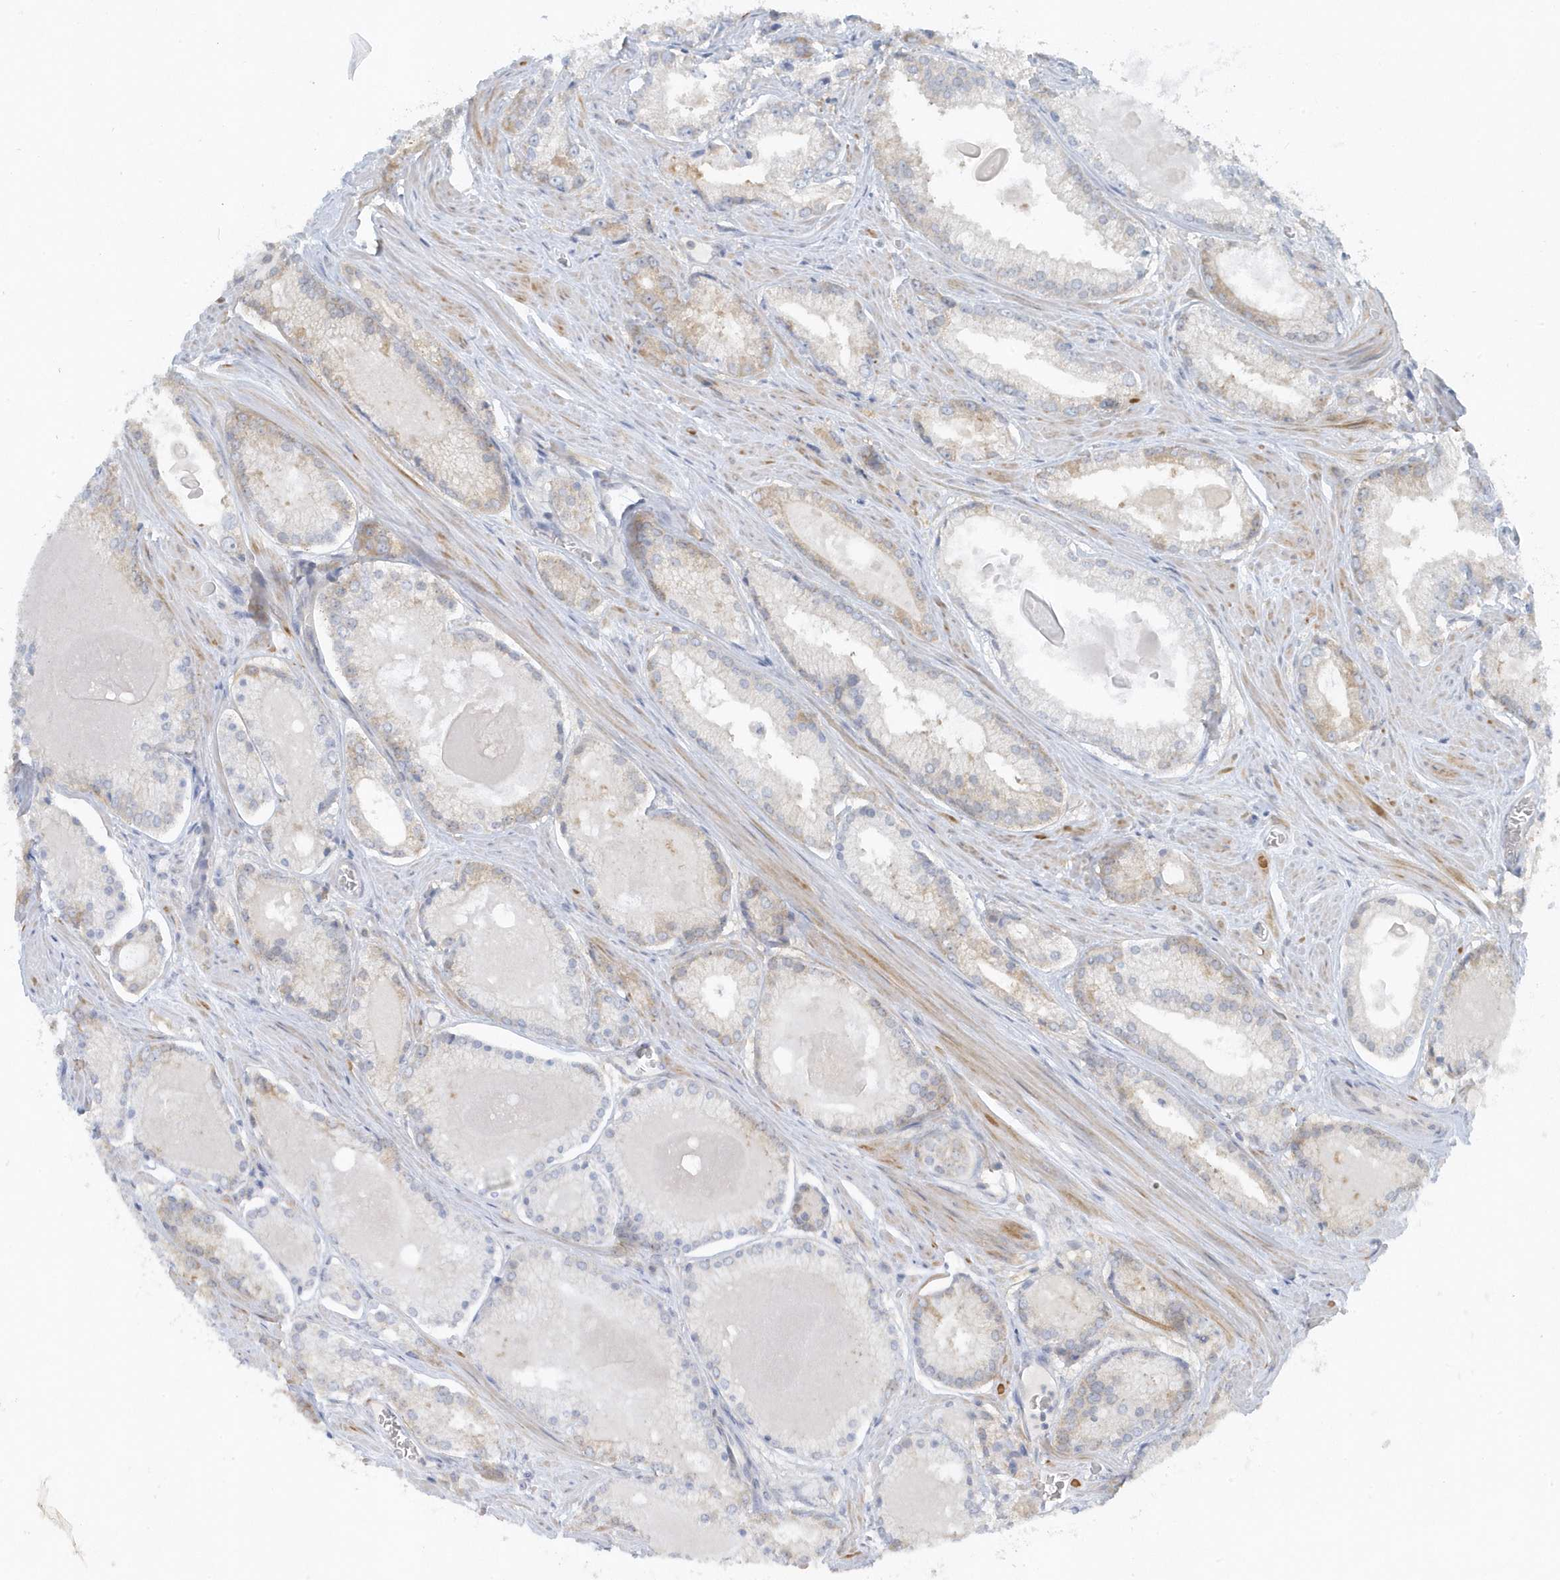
{"staining": {"intensity": "moderate", "quantity": "25%-75%", "location": "cytoplasmic/membranous"}, "tissue": "prostate cancer", "cell_type": "Tumor cells", "image_type": "cancer", "snomed": [{"axis": "morphology", "description": "Adenocarcinoma, Low grade"}, {"axis": "topography", "description": "Prostate"}], "caption": "Prostate low-grade adenocarcinoma tissue displays moderate cytoplasmic/membranous positivity in about 25%-75% of tumor cells, visualized by immunohistochemistry. The protein of interest is stained brown, and the nuclei are stained in blue (DAB IHC with brightfield microscopy, high magnification).", "gene": "SCN3A", "patient": {"sex": "male", "age": 54}}